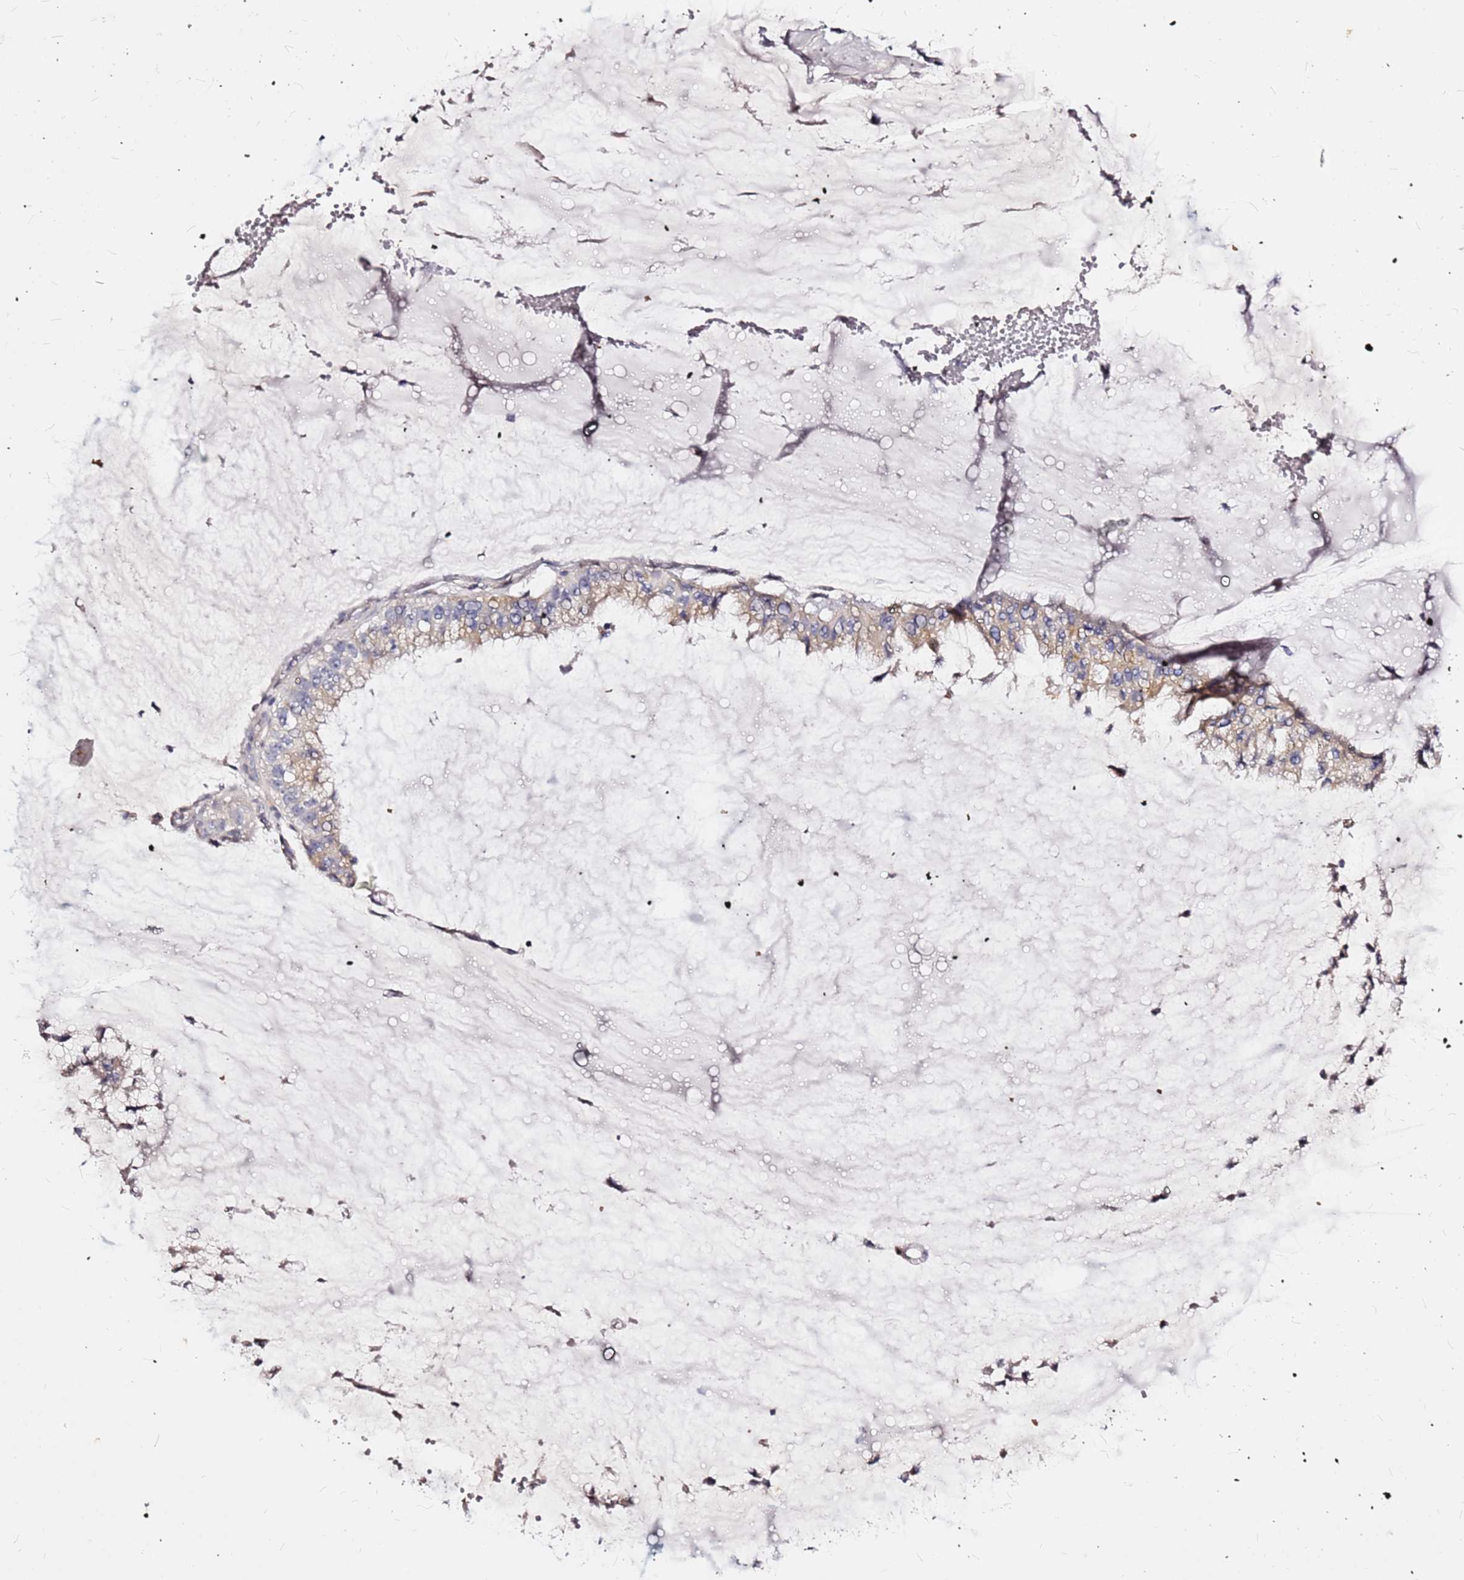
{"staining": {"intensity": "weak", "quantity": "25%-75%", "location": "cytoplasmic/membranous"}, "tissue": "ovarian cancer", "cell_type": "Tumor cells", "image_type": "cancer", "snomed": [{"axis": "morphology", "description": "Cystadenocarcinoma, mucinous, NOS"}, {"axis": "topography", "description": "Ovary"}], "caption": "Brown immunohistochemical staining in ovarian cancer exhibits weak cytoplasmic/membranous expression in approximately 25%-75% of tumor cells.", "gene": "CASD1", "patient": {"sex": "female", "age": 39}}